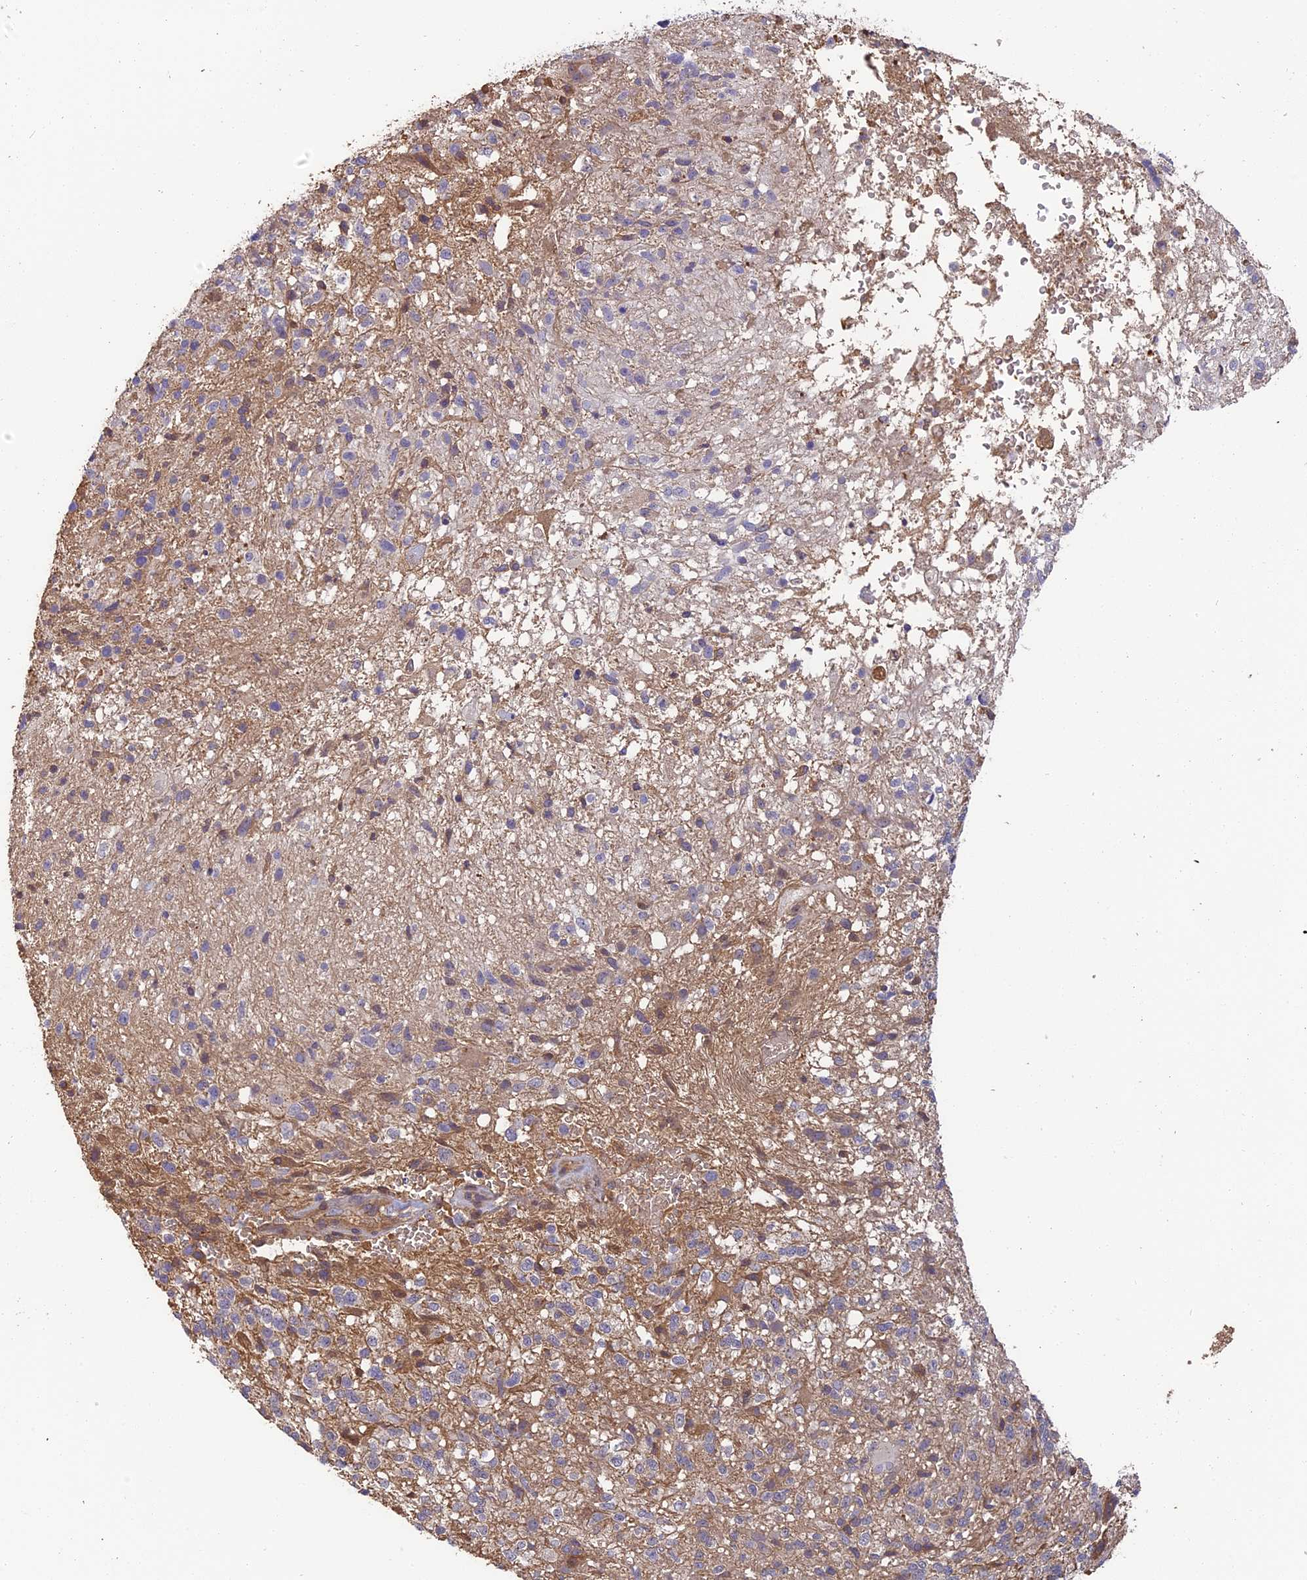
{"staining": {"intensity": "negative", "quantity": "none", "location": "none"}, "tissue": "glioma", "cell_type": "Tumor cells", "image_type": "cancer", "snomed": [{"axis": "morphology", "description": "Glioma, malignant, High grade"}, {"axis": "topography", "description": "Brain"}], "caption": "Human malignant glioma (high-grade) stained for a protein using immunohistochemistry exhibits no expression in tumor cells.", "gene": "ERMAP", "patient": {"sex": "male", "age": 56}}